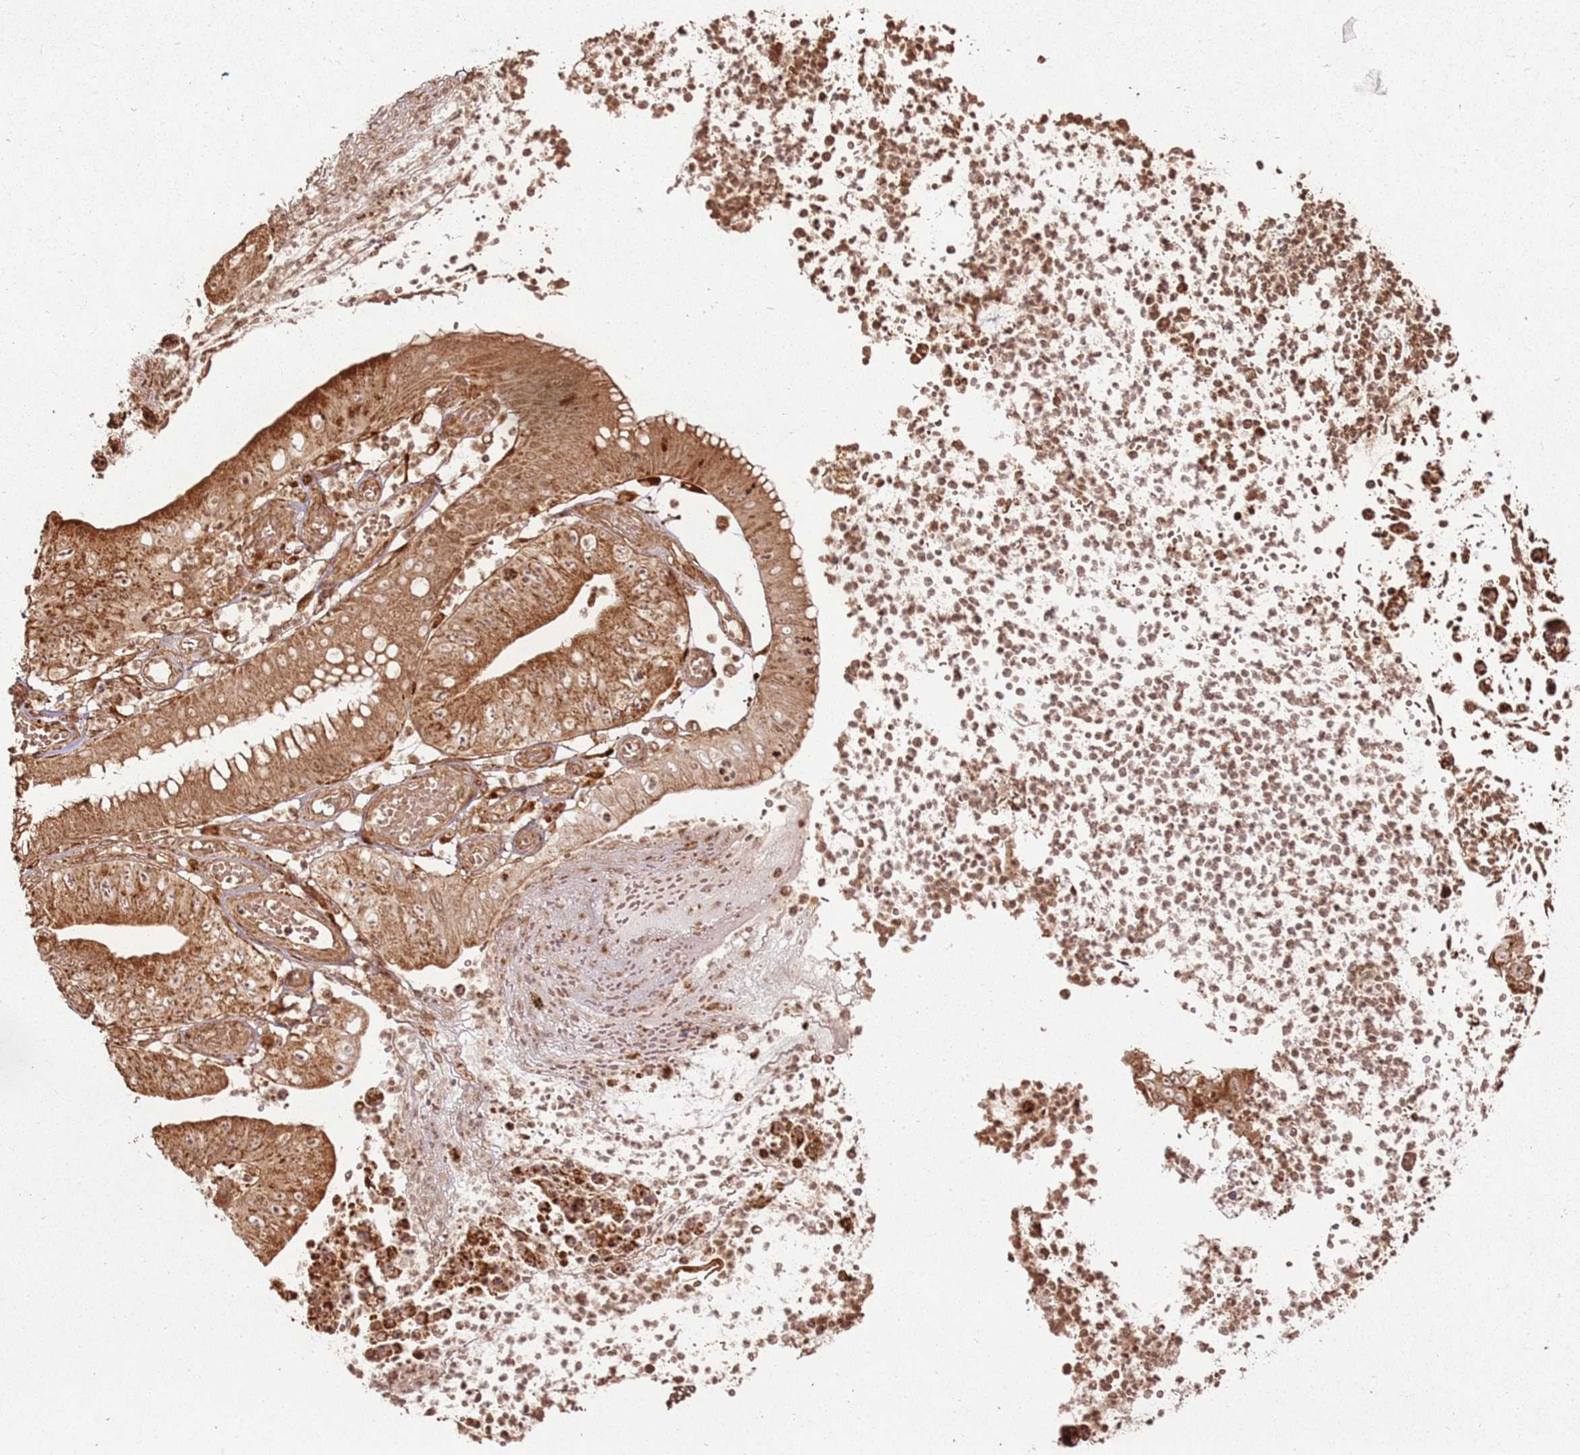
{"staining": {"intensity": "strong", "quantity": ">75%", "location": "cytoplasmic/membranous,nuclear"}, "tissue": "stomach cancer", "cell_type": "Tumor cells", "image_type": "cancer", "snomed": [{"axis": "morphology", "description": "Adenocarcinoma, NOS"}, {"axis": "topography", "description": "Stomach"}], "caption": "IHC of human stomach adenocarcinoma displays high levels of strong cytoplasmic/membranous and nuclear positivity in about >75% of tumor cells.", "gene": "MRPS6", "patient": {"sex": "male", "age": 59}}